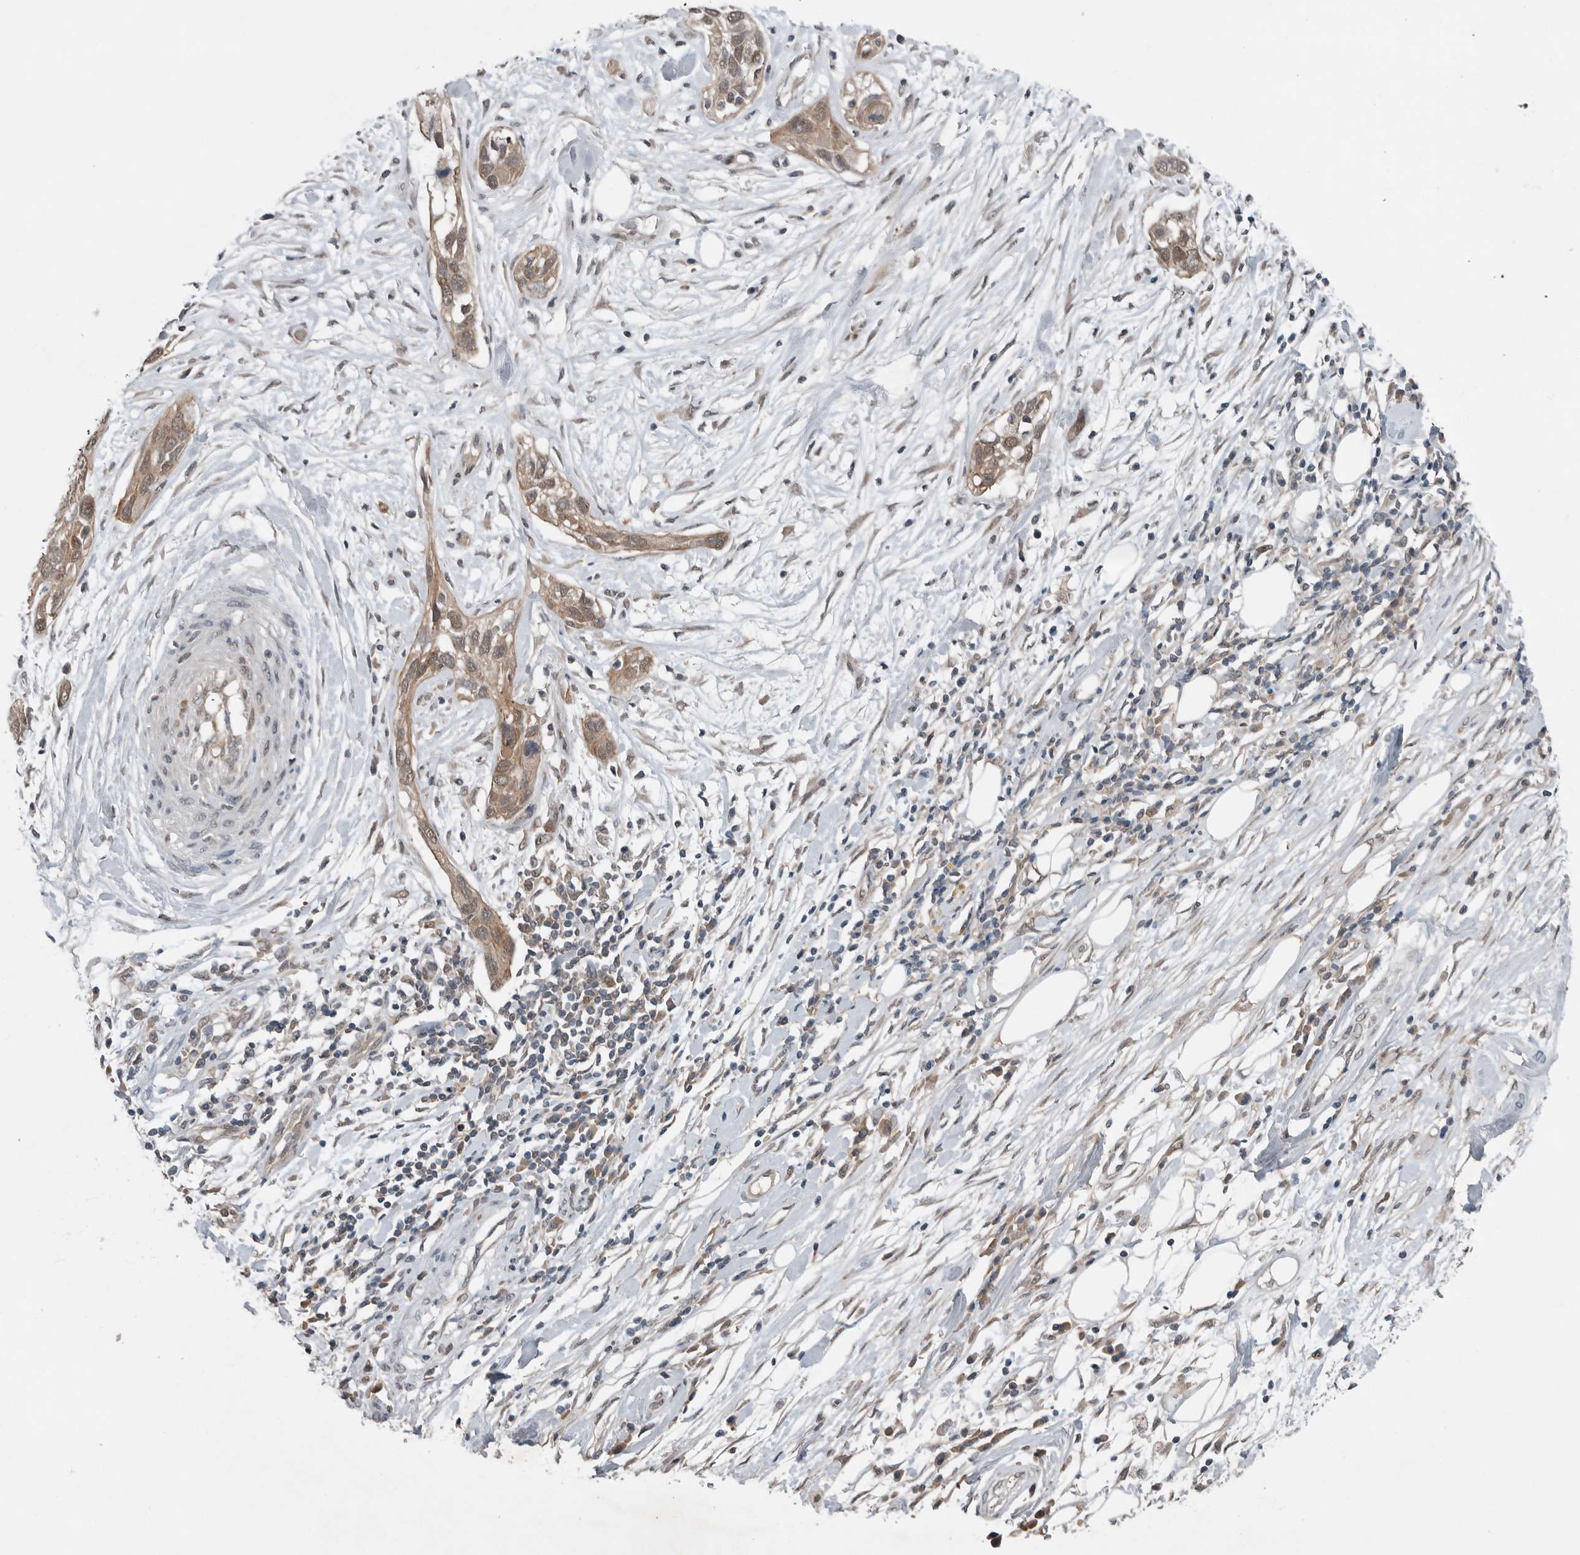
{"staining": {"intensity": "moderate", "quantity": ">75%", "location": "cytoplasmic/membranous,nuclear"}, "tissue": "pancreatic cancer", "cell_type": "Tumor cells", "image_type": "cancer", "snomed": [{"axis": "morphology", "description": "Adenocarcinoma, NOS"}, {"axis": "topography", "description": "Pancreas"}], "caption": "Protein expression analysis of human pancreatic cancer (adenocarcinoma) reveals moderate cytoplasmic/membranous and nuclear positivity in about >75% of tumor cells.", "gene": "MFAP3L", "patient": {"sex": "female", "age": 60}}